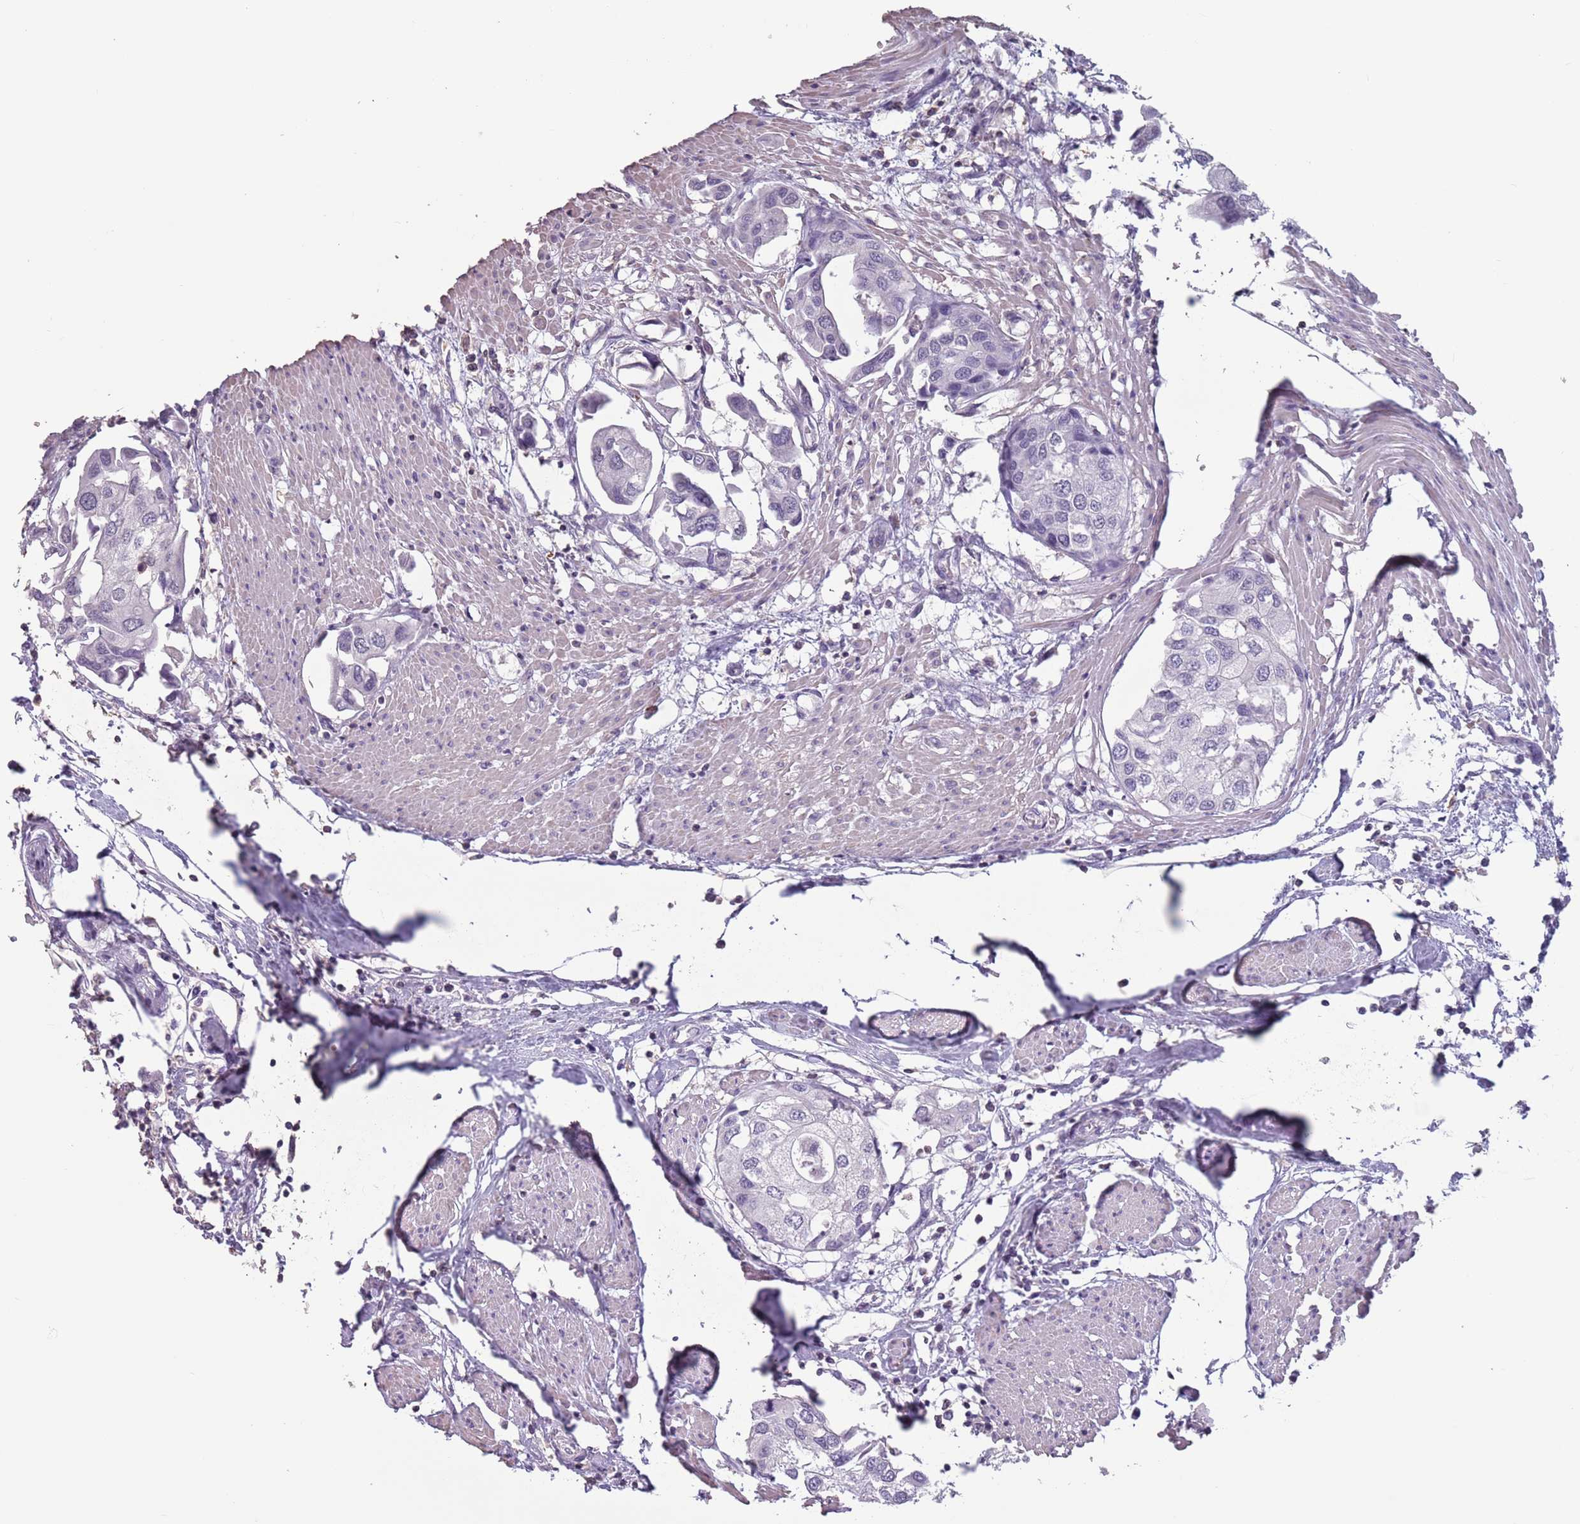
{"staining": {"intensity": "negative", "quantity": "none", "location": "none"}, "tissue": "urothelial cancer", "cell_type": "Tumor cells", "image_type": "cancer", "snomed": [{"axis": "morphology", "description": "Urothelial carcinoma, High grade"}, {"axis": "topography", "description": "Urinary bladder"}], "caption": "This is a photomicrograph of immunohistochemistry staining of urothelial cancer, which shows no positivity in tumor cells. (DAB immunohistochemistry with hematoxylin counter stain).", "gene": "SUN5", "patient": {"sex": "male", "age": 64}}